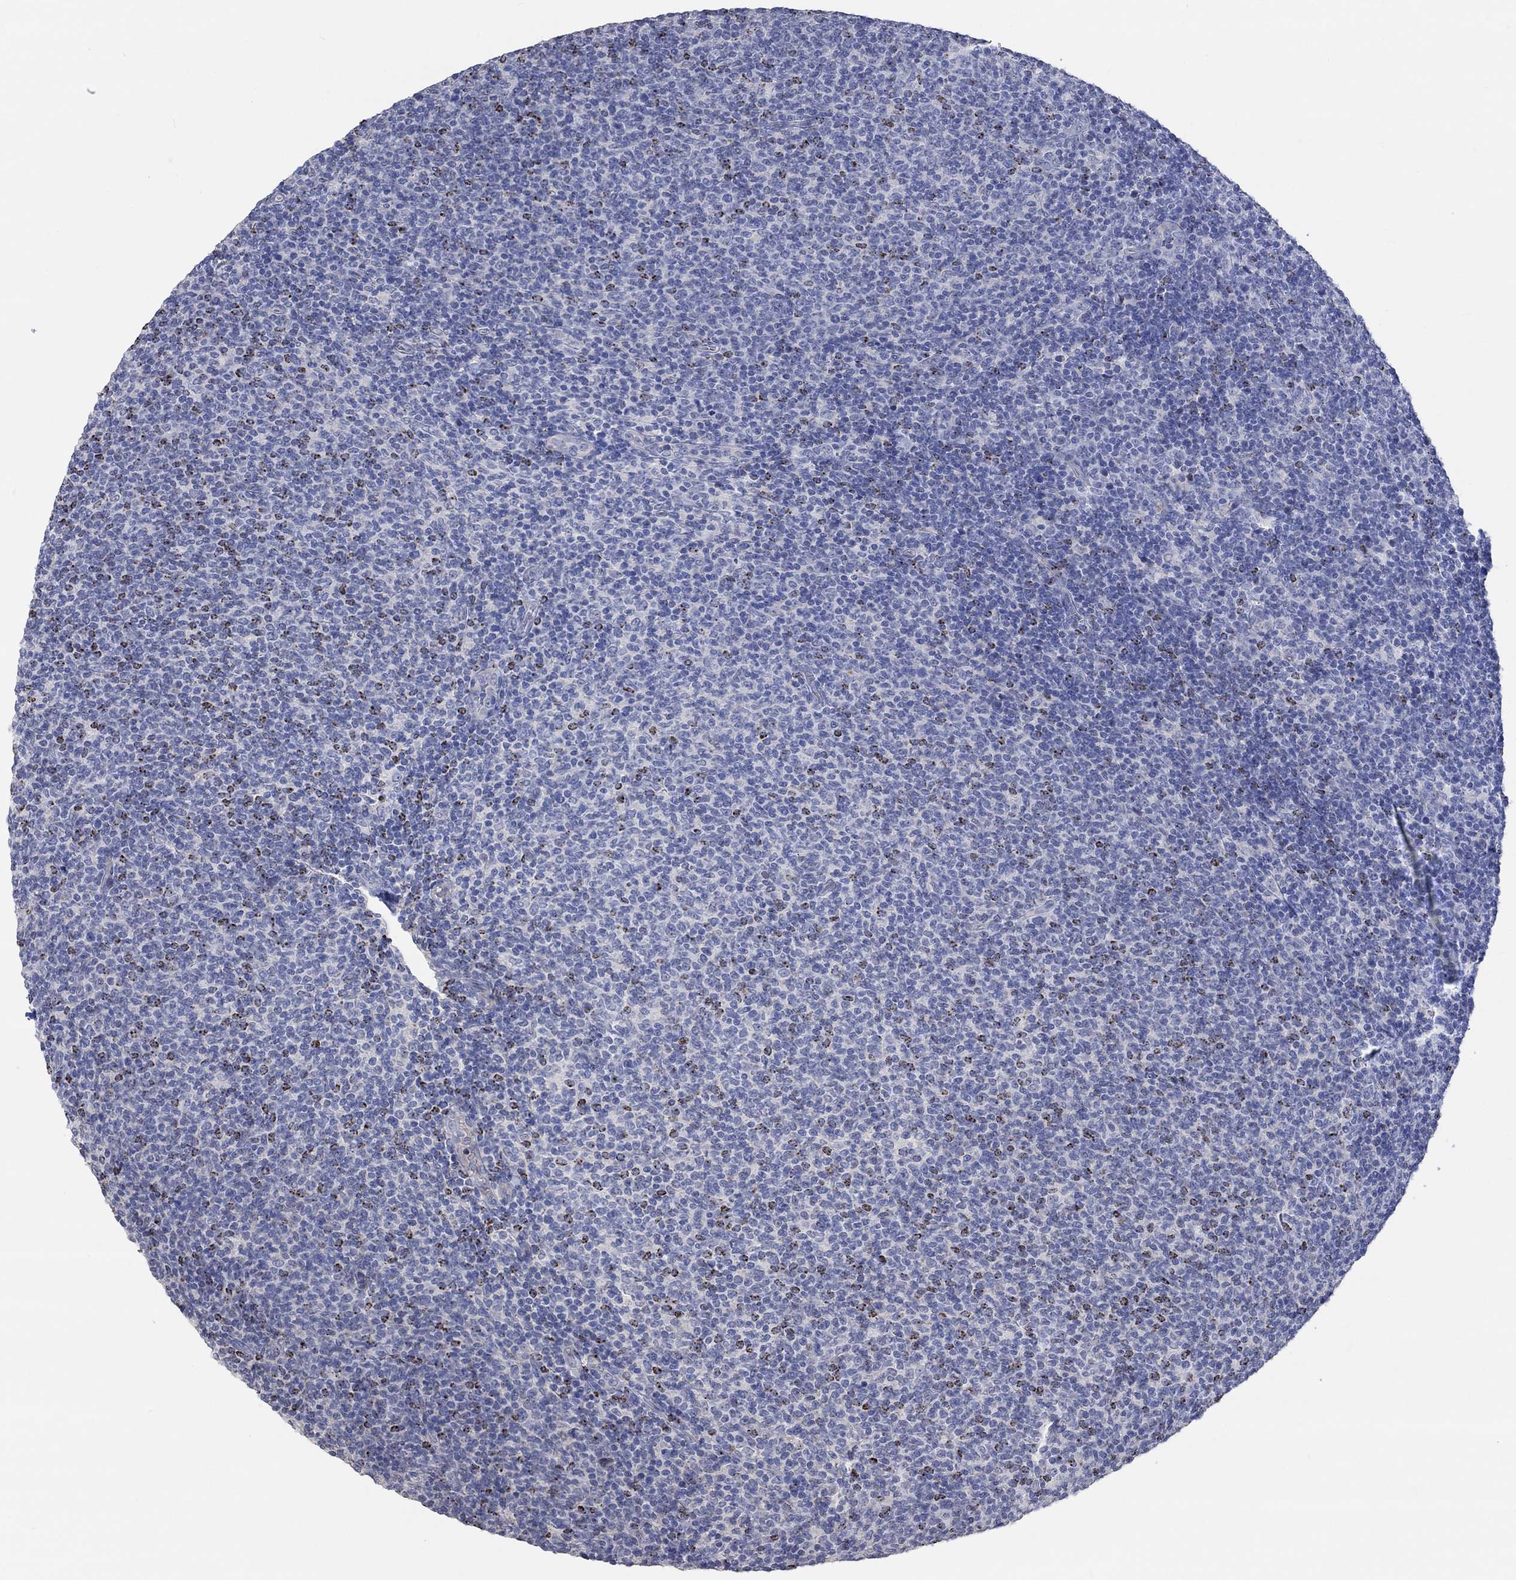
{"staining": {"intensity": "negative", "quantity": "none", "location": "none"}, "tissue": "lymphoma", "cell_type": "Tumor cells", "image_type": "cancer", "snomed": [{"axis": "morphology", "description": "Malignant lymphoma, non-Hodgkin's type, Low grade"}, {"axis": "topography", "description": "Lymph node"}], "caption": "There is no significant positivity in tumor cells of lymphoma.", "gene": "PNMA5", "patient": {"sex": "male", "age": 52}}